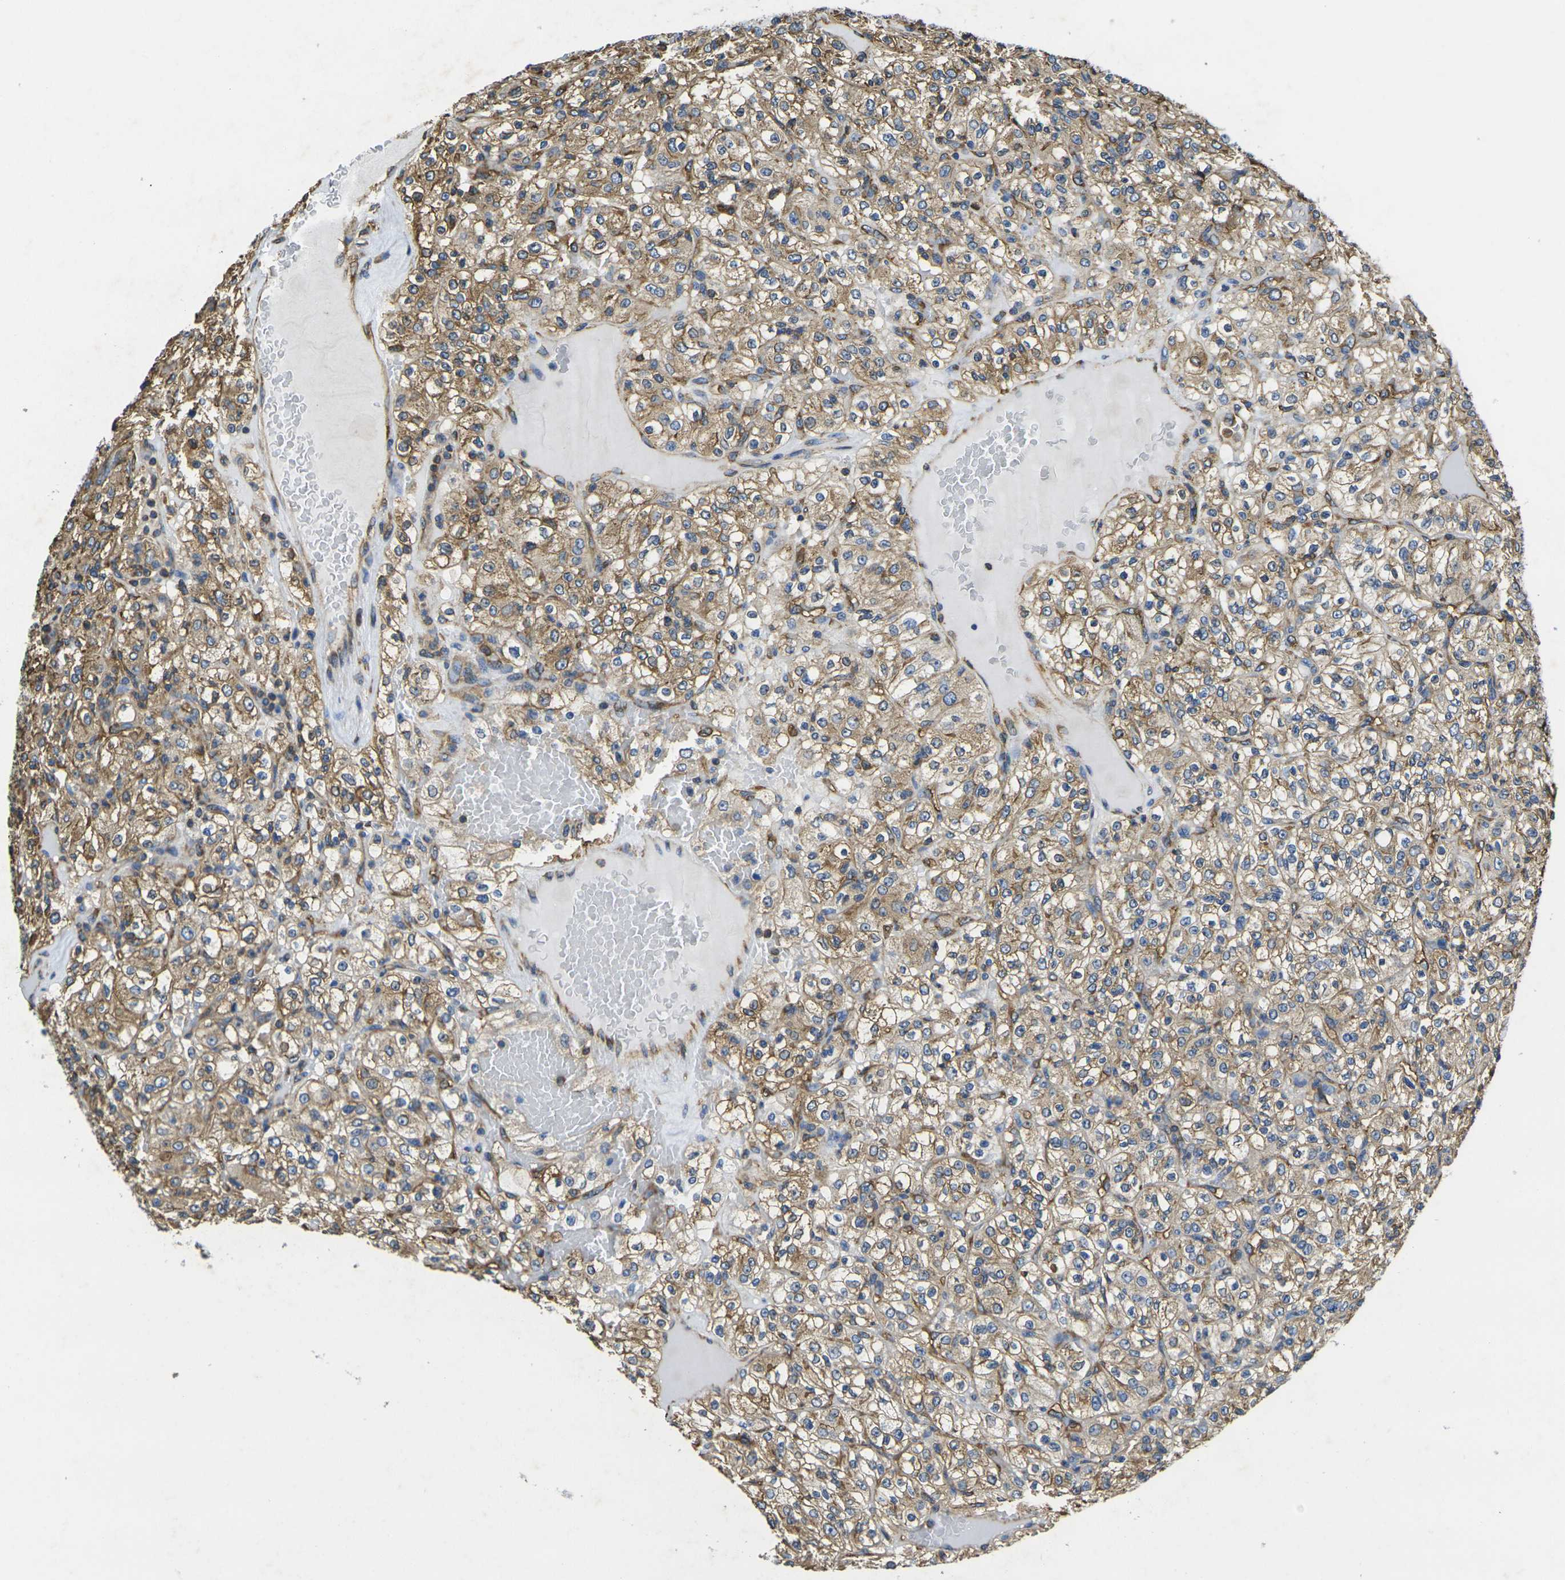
{"staining": {"intensity": "moderate", "quantity": ">75%", "location": "cytoplasmic/membranous"}, "tissue": "renal cancer", "cell_type": "Tumor cells", "image_type": "cancer", "snomed": [{"axis": "morphology", "description": "Normal tissue, NOS"}, {"axis": "morphology", "description": "Adenocarcinoma, NOS"}, {"axis": "topography", "description": "Kidney"}], "caption": "Immunohistochemical staining of human renal cancer (adenocarcinoma) exhibits moderate cytoplasmic/membranous protein positivity in about >75% of tumor cells.", "gene": "FAM110D", "patient": {"sex": "female", "age": 72}}